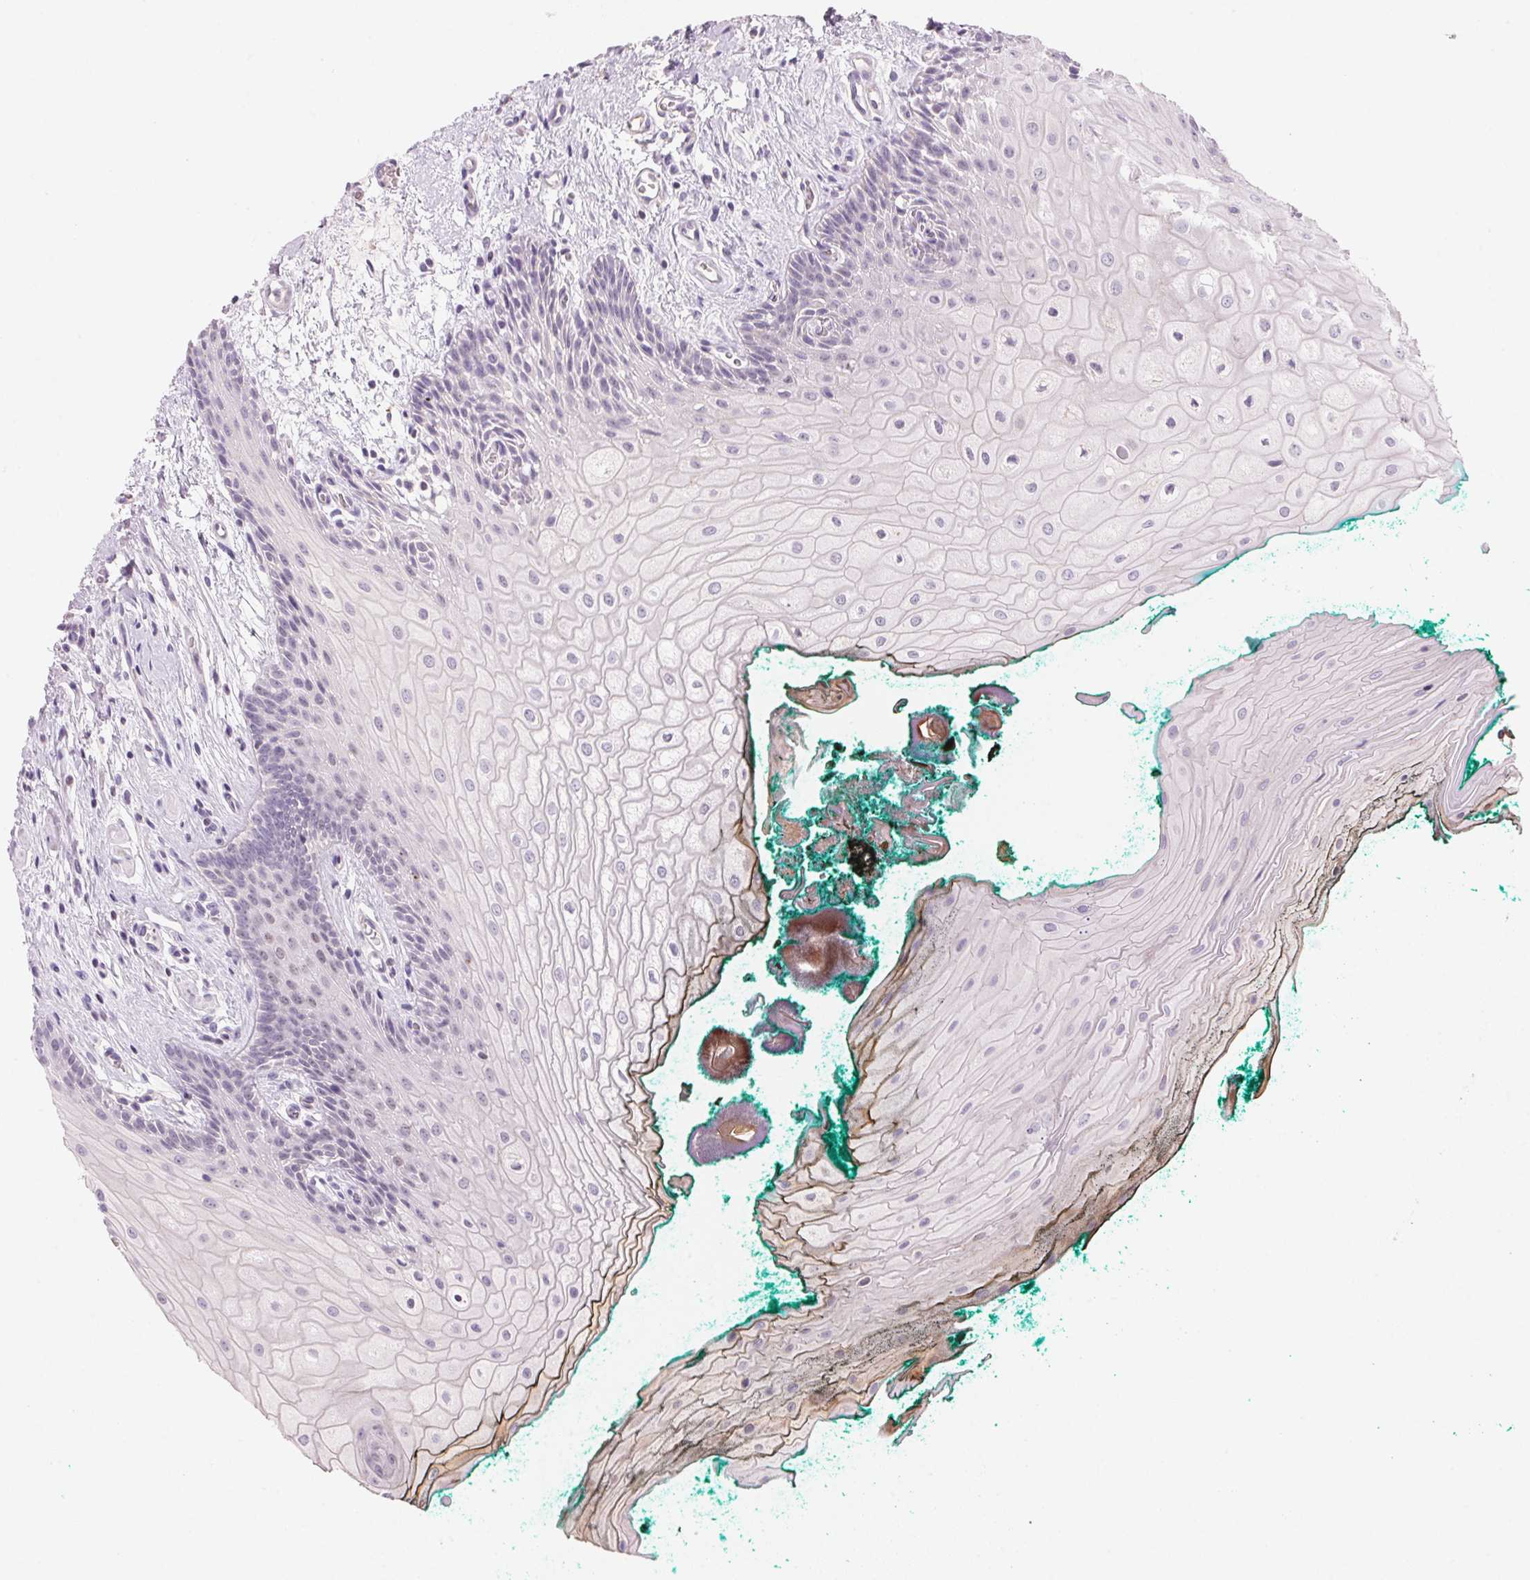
{"staining": {"intensity": "moderate", "quantity": "<25%", "location": "nuclear"}, "tissue": "oral mucosa", "cell_type": "Squamous epithelial cells", "image_type": "normal", "snomed": [{"axis": "morphology", "description": "Normal tissue, NOS"}, {"axis": "topography", "description": "Oral tissue"}], "caption": "Human oral mucosa stained with a brown dye exhibits moderate nuclear positive expression in approximately <25% of squamous epithelial cells.", "gene": "CYP11B1", "patient": {"sex": "female", "age": 68}}